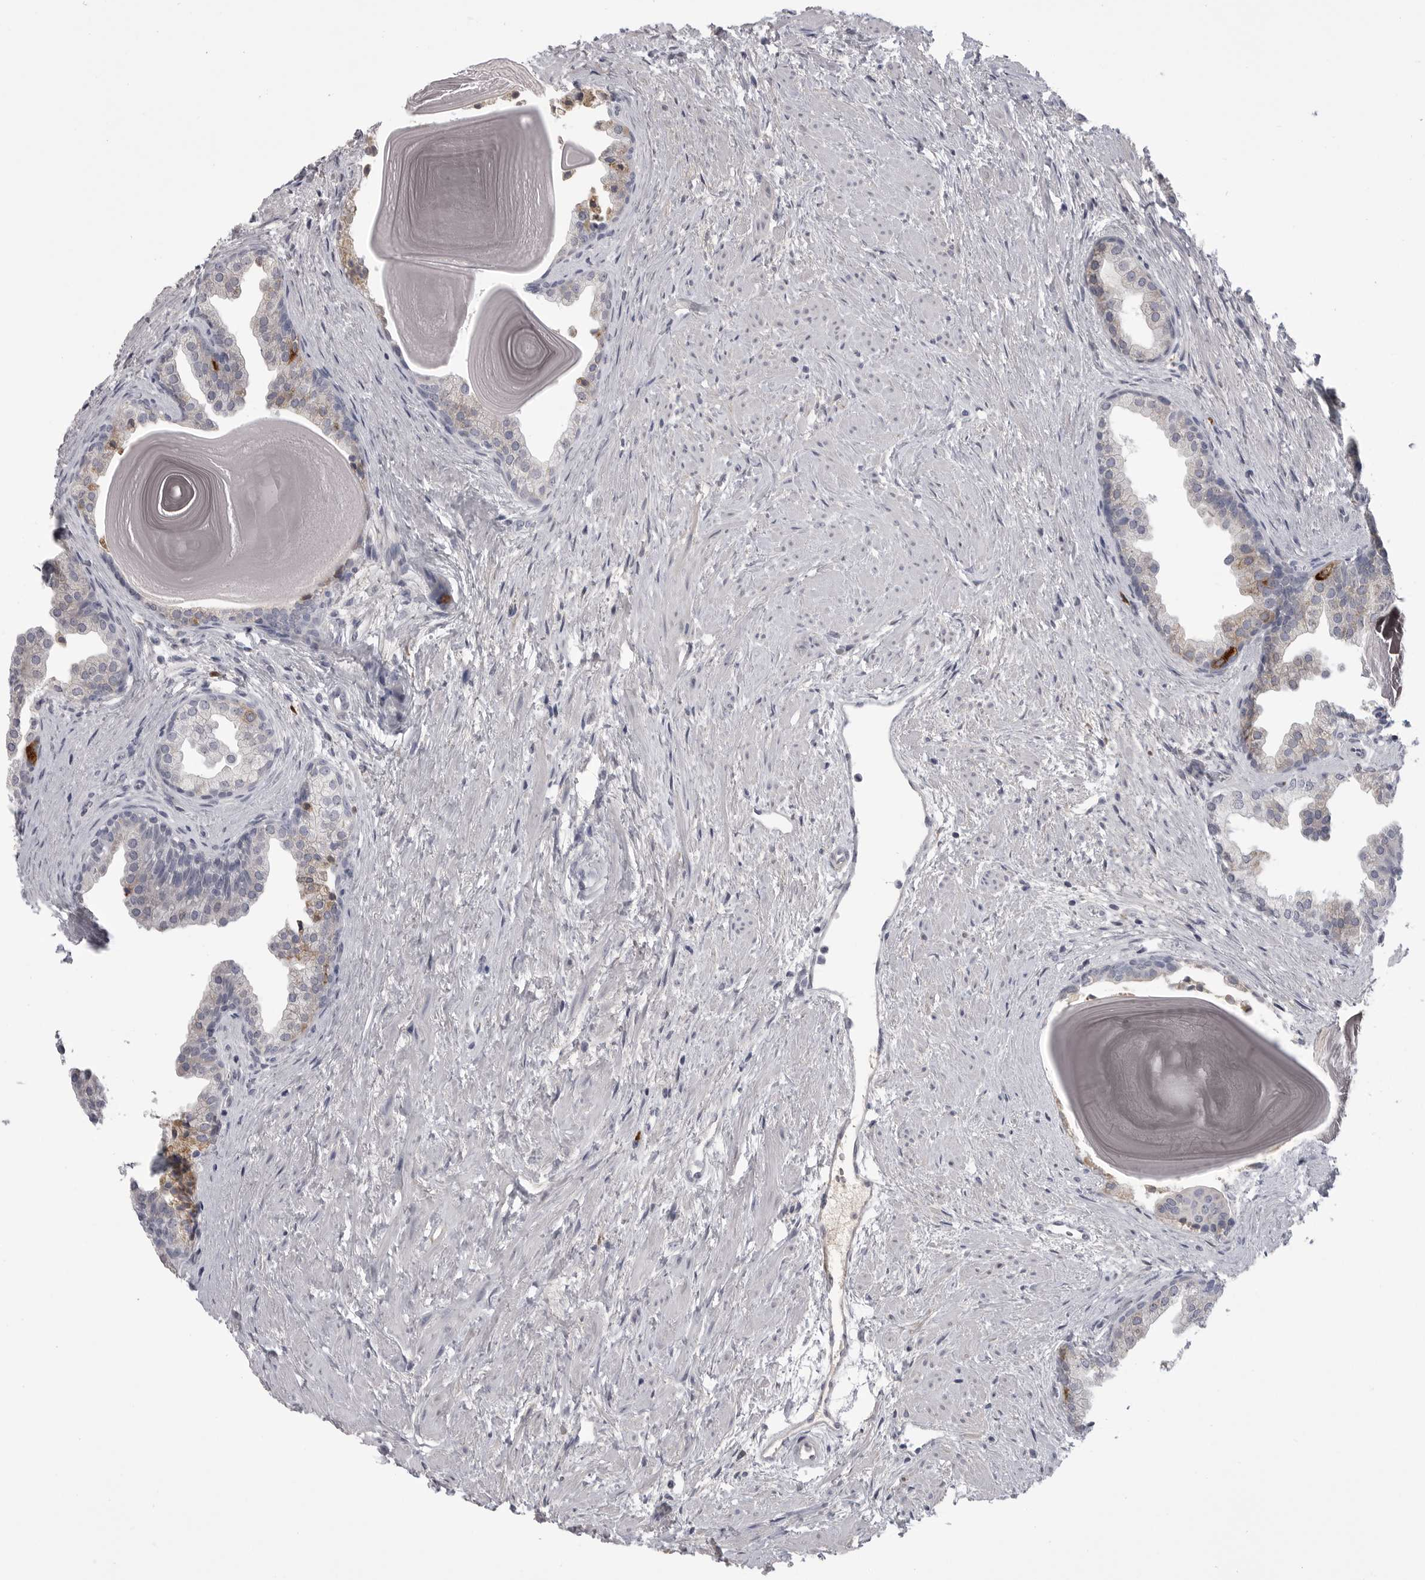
{"staining": {"intensity": "negative", "quantity": "none", "location": "none"}, "tissue": "prostate", "cell_type": "Glandular cells", "image_type": "normal", "snomed": [{"axis": "morphology", "description": "Normal tissue, NOS"}, {"axis": "topography", "description": "Prostate"}], "caption": "This is a micrograph of IHC staining of benign prostate, which shows no expression in glandular cells.", "gene": "FKBP2", "patient": {"sex": "male", "age": 48}}